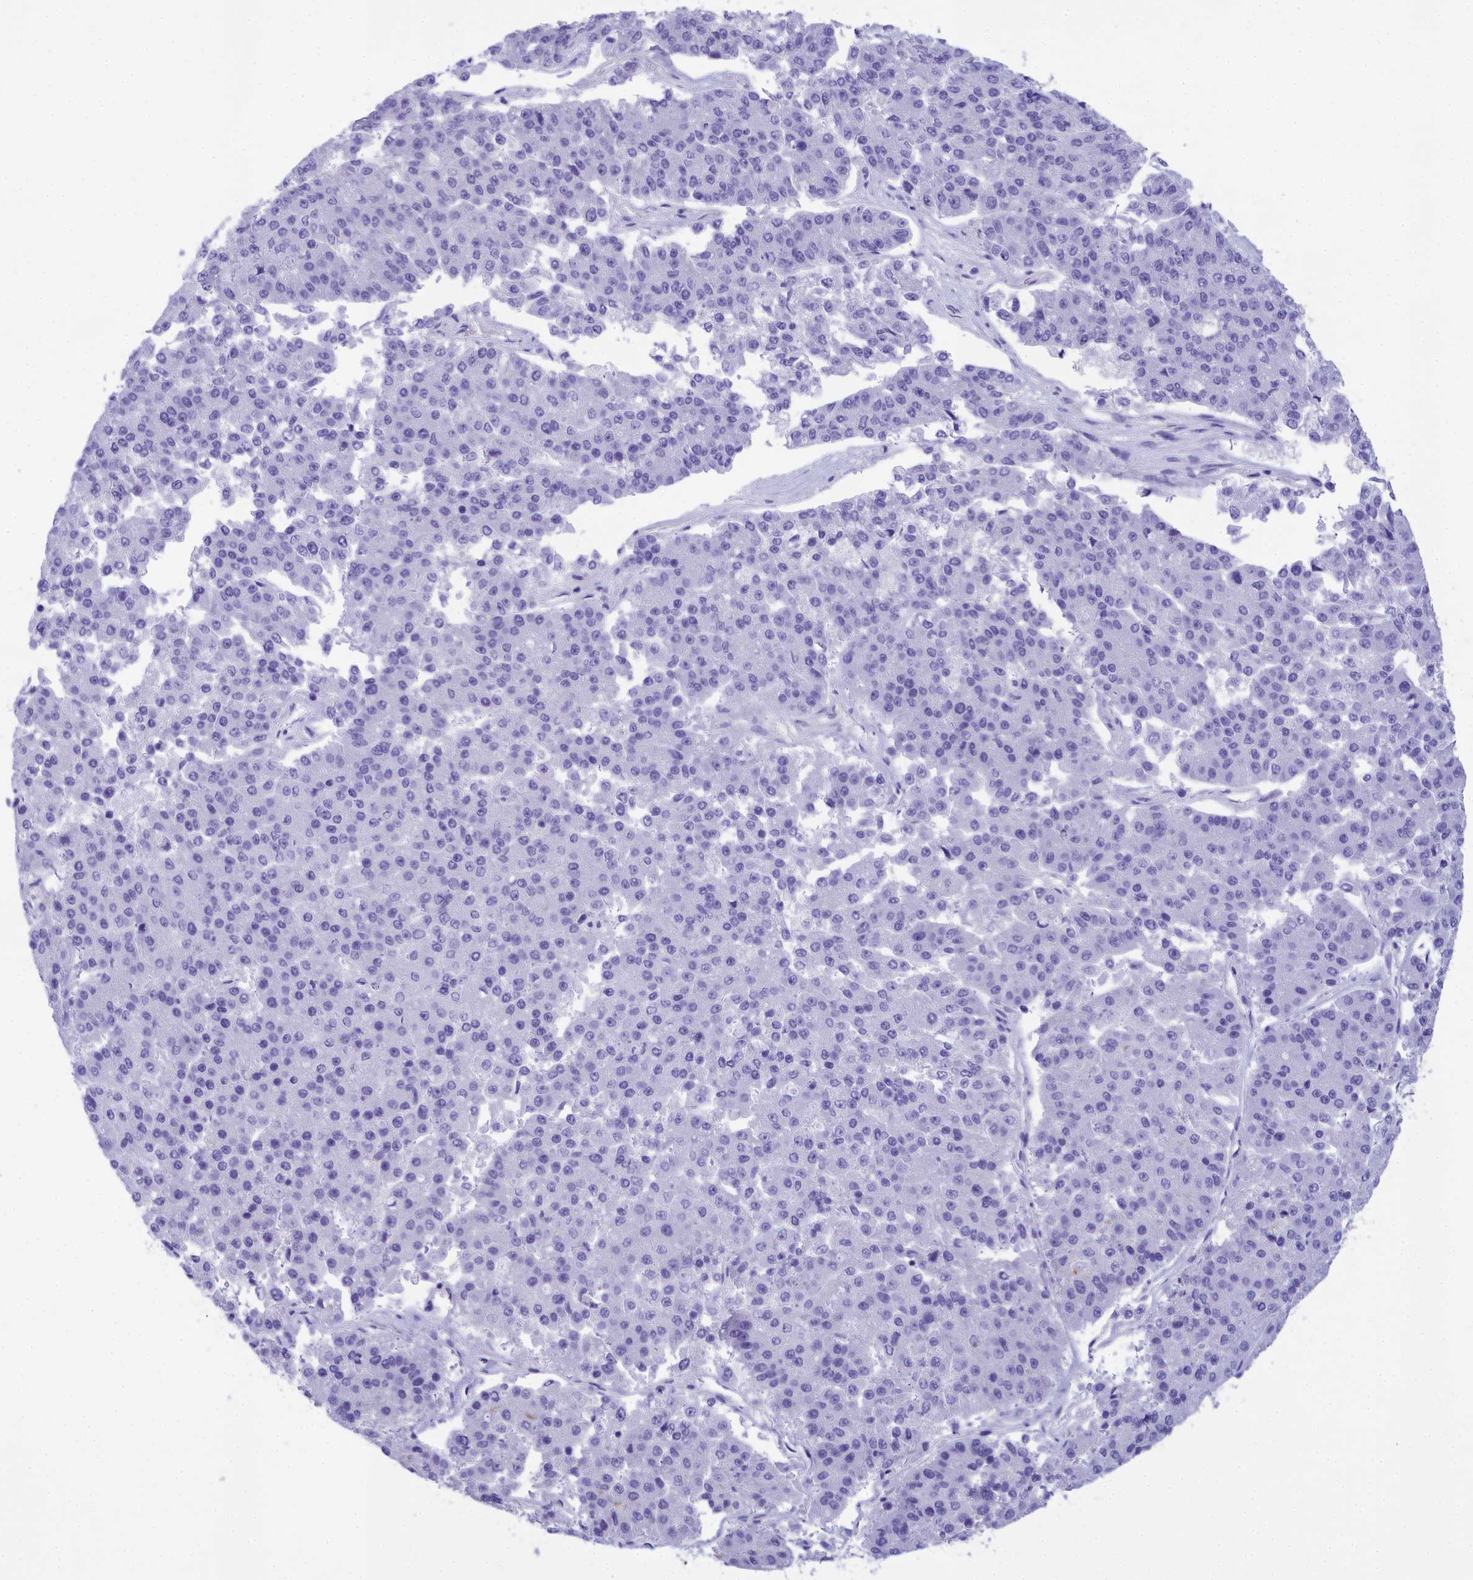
{"staining": {"intensity": "negative", "quantity": "none", "location": "none"}, "tissue": "pancreatic cancer", "cell_type": "Tumor cells", "image_type": "cancer", "snomed": [{"axis": "morphology", "description": "Adenocarcinoma, NOS"}, {"axis": "topography", "description": "Pancreas"}], "caption": "This is an immunohistochemistry (IHC) image of pancreatic cancer (adenocarcinoma). There is no expression in tumor cells.", "gene": "TACSTD2", "patient": {"sex": "male", "age": 50}}